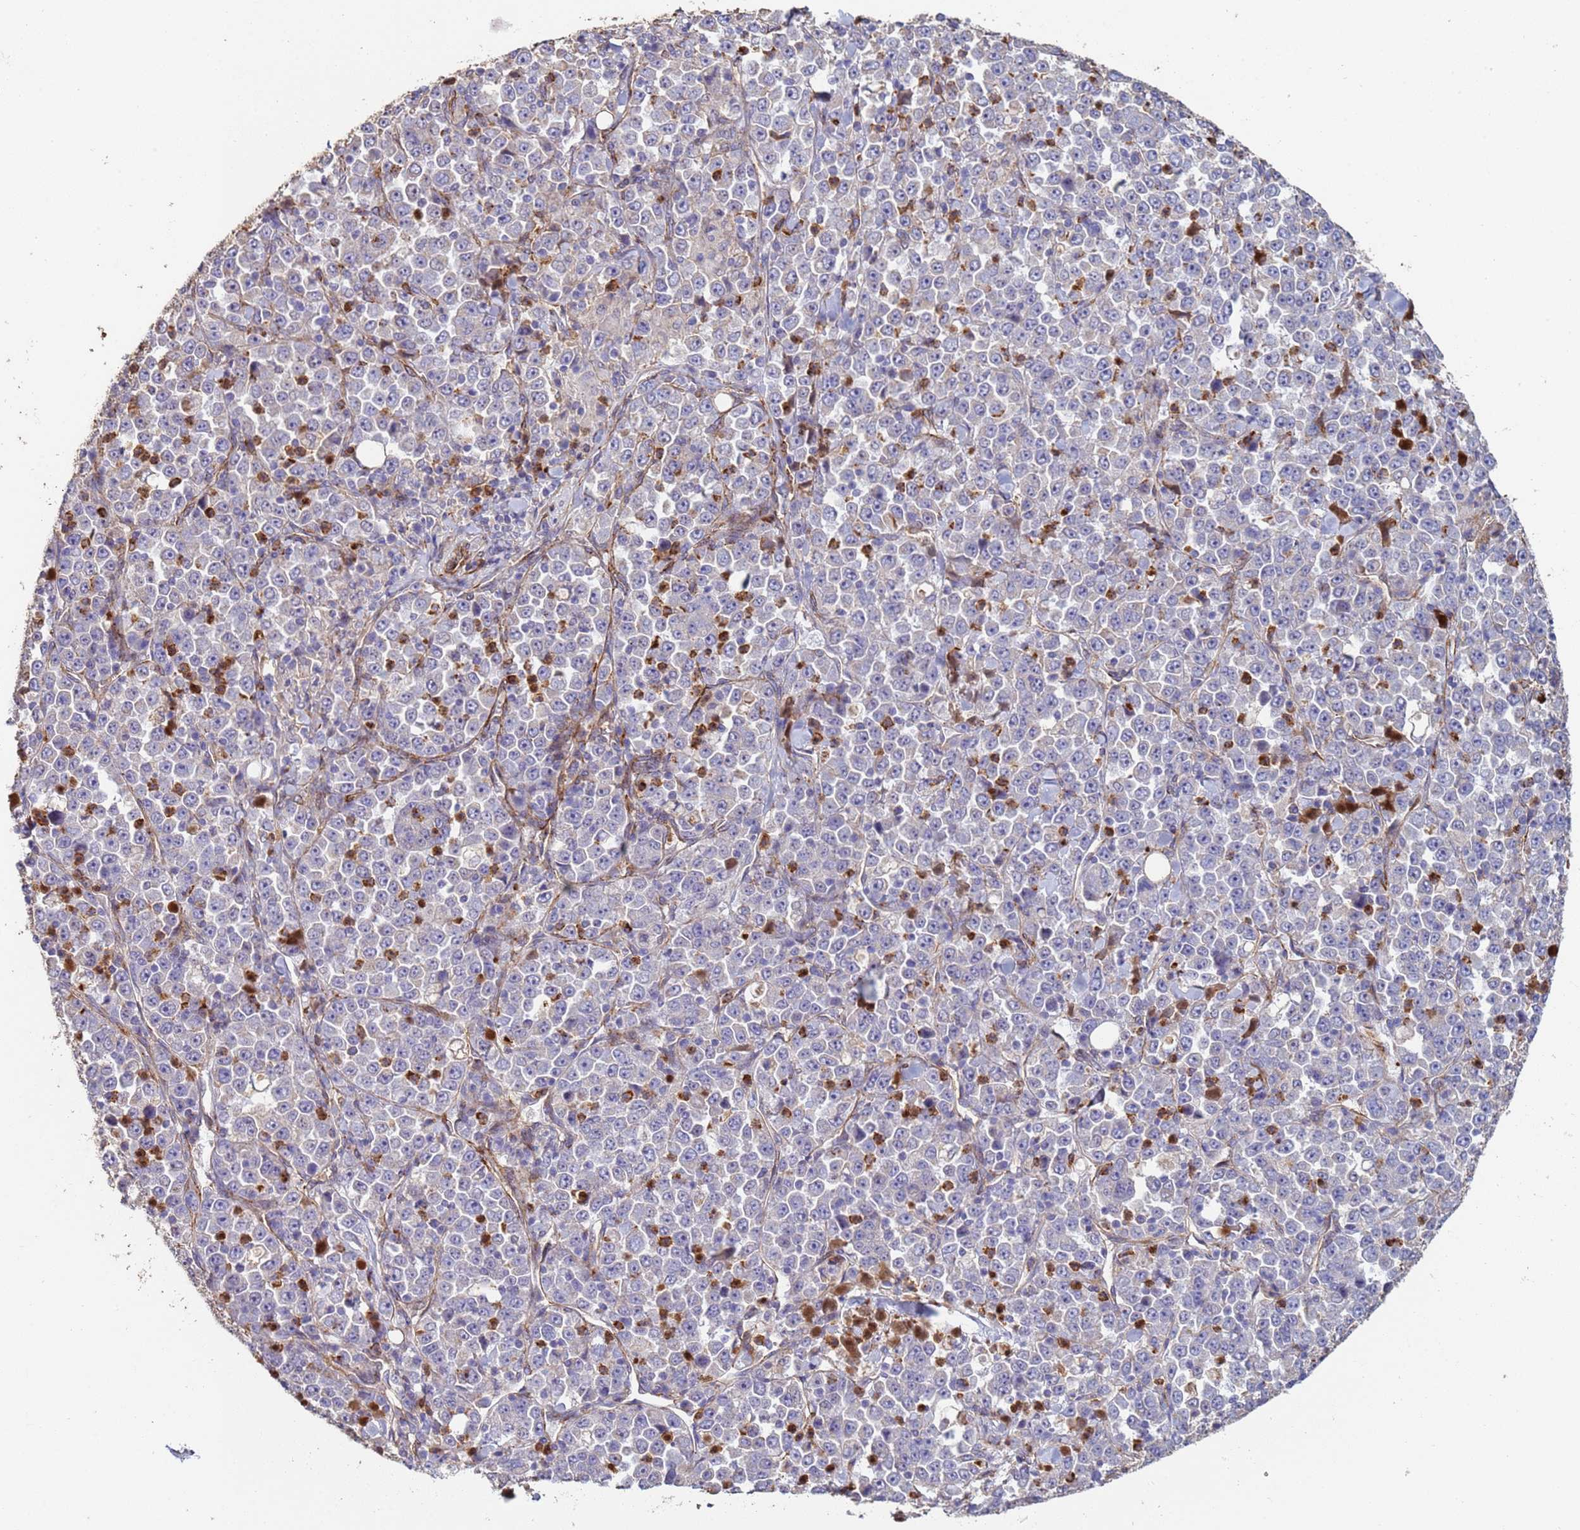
{"staining": {"intensity": "negative", "quantity": "none", "location": "none"}, "tissue": "stomach cancer", "cell_type": "Tumor cells", "image_type": "cancer", "snomed": [{"axis": "morphology", "description": "Normal tissue, NOS"}, {"axis": "morphology", "description": "Adenocarcinoma, NOS"}, {"axis": "topography", "description": "Stomach, upper"}, {"axis": "topography", "description": "Stomach"}], "caption": "Protein analysis of stomach cancer shows no significant positivity in tumor cells.", "gene": "GASK1A", "patient": {"sex": "male", "age": 59}}